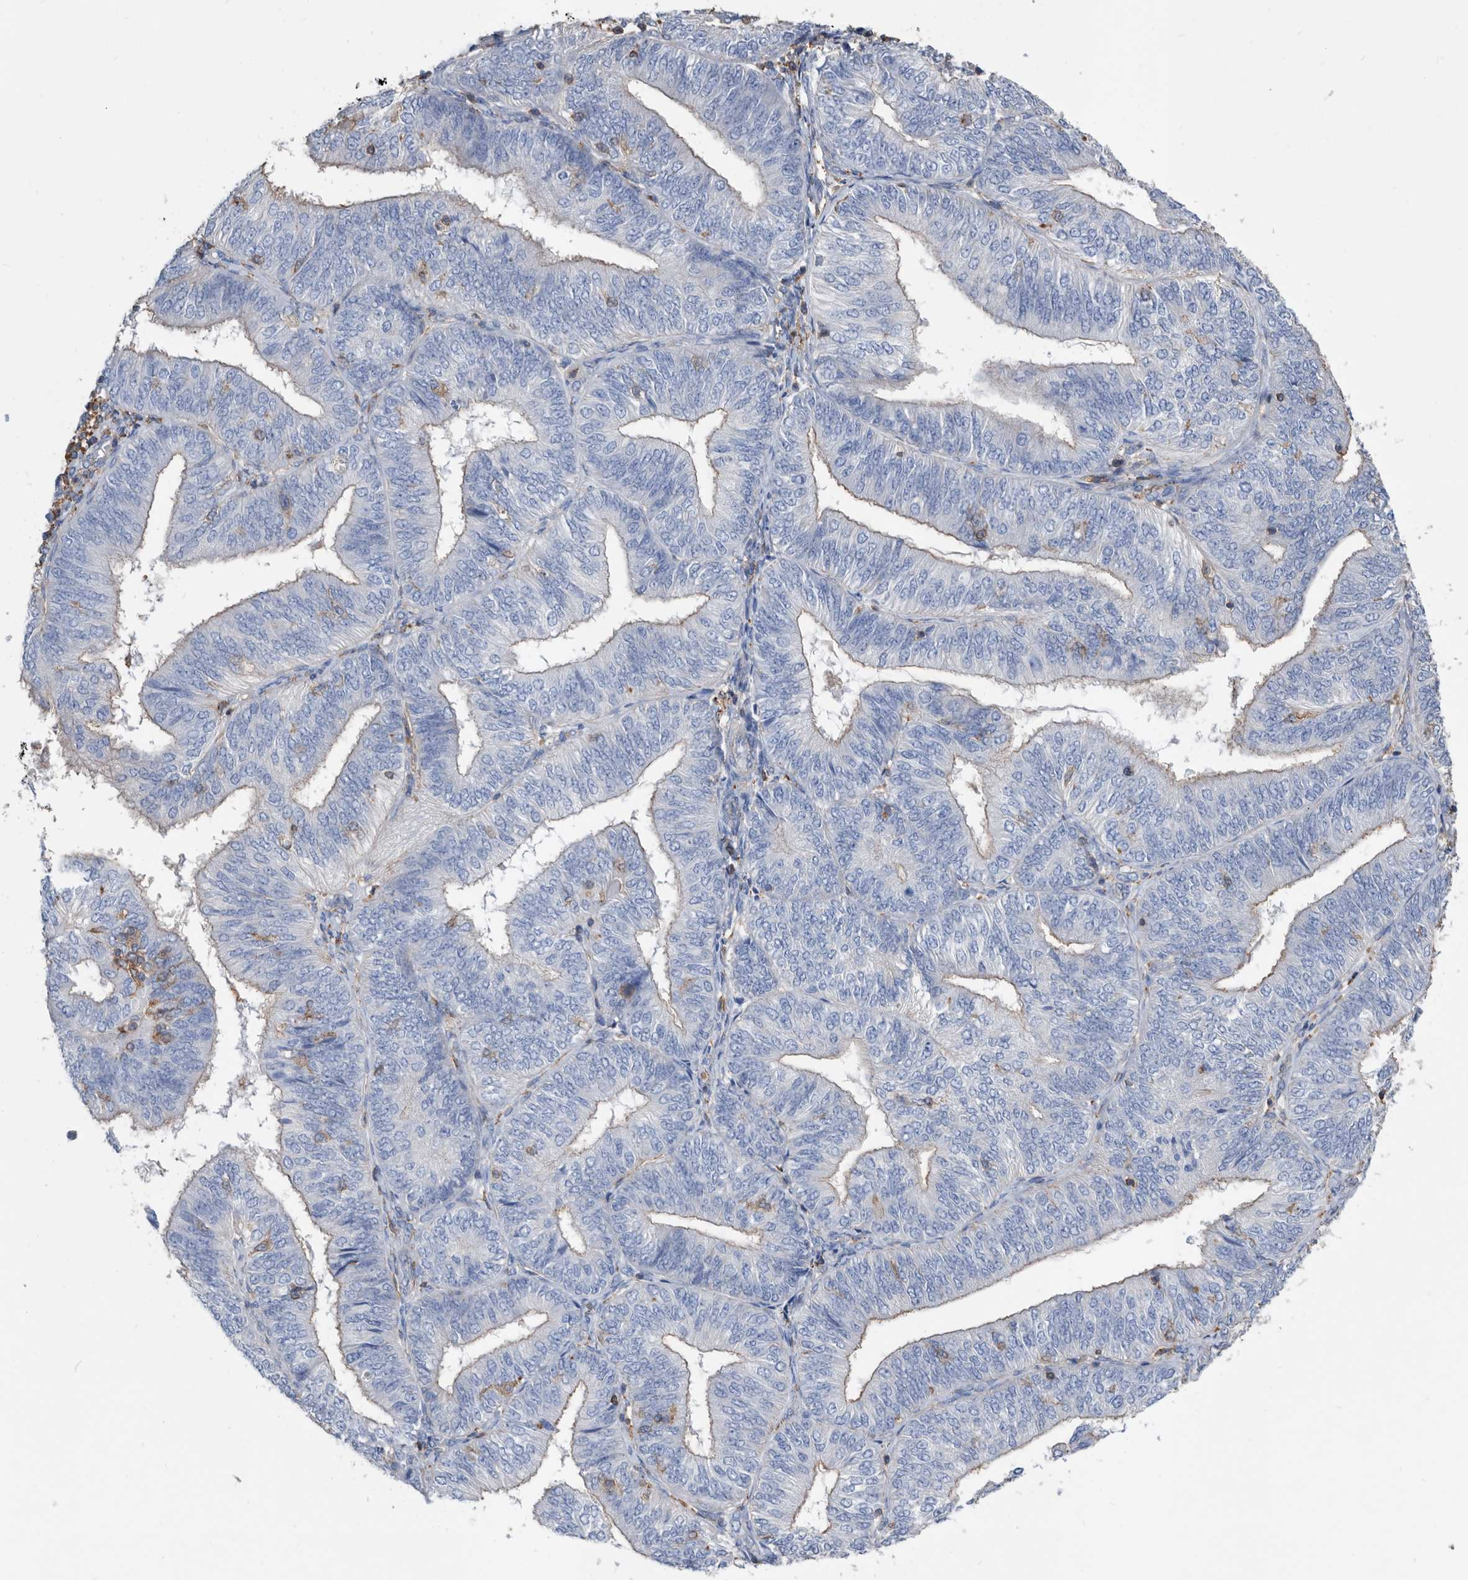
{"staining": {"intensity": "weak", "quantity": "<25%", "location": "cytoplasmic/membranous"}, "tissue": "endometrial cancer", "cell_type": "Tumor cells", "image_type": "cancer", "snomed": [{"axis": "morphology", "description": "Adenocarcinoma, NOS"}, {"axis": "topography", "description": "Endometrium"}], "caption": "A high-resolution photomicrograph shows IHC staining of endometrial cancer (adenocarcinoma), which reveals no significant expression in tumor cells. The staining is performed using DAB brown chromogen with nuclei counter-stained in using hematoxylin.", "gene": "MS4A4A", "patient": {"sex": "female", "age": 58}}